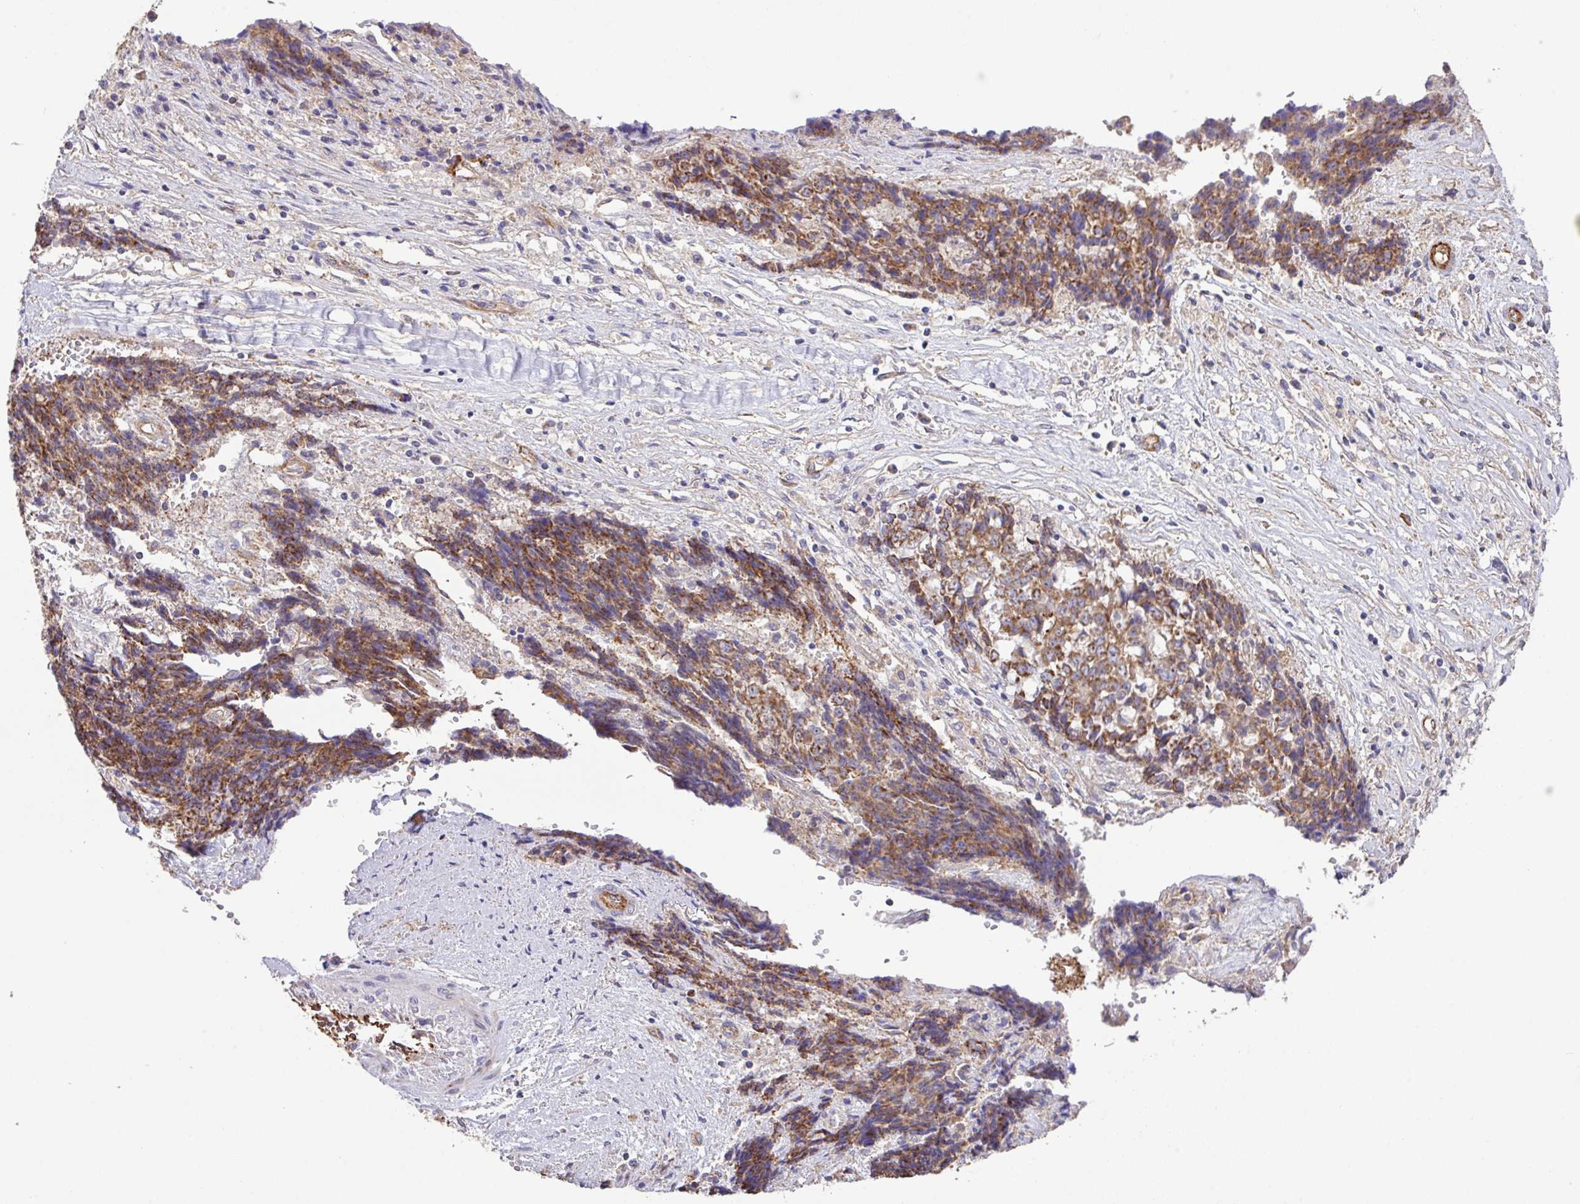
{"staining": {"intensity": "moderate", "quantity": ">75%", "location": "cytoplasmic/membranous"}, "tissue": "ovarian cancer", "cell_type": "Tumor cells", "image_type": "cancer", "snomed": [{"axis": "morphology", "description": "Carcinoma, endometroid"}, {"axis": "topography", "description": "Ovary"}], "caption": "Endometroid carcinoma (ovarian) stained with immunohistochemistry reveals moderate cytoplasmic/membranous expression in about >75% of tumor cells.", "gene": "LRRC53", "patient": {"sex": "female", "age": 42}}